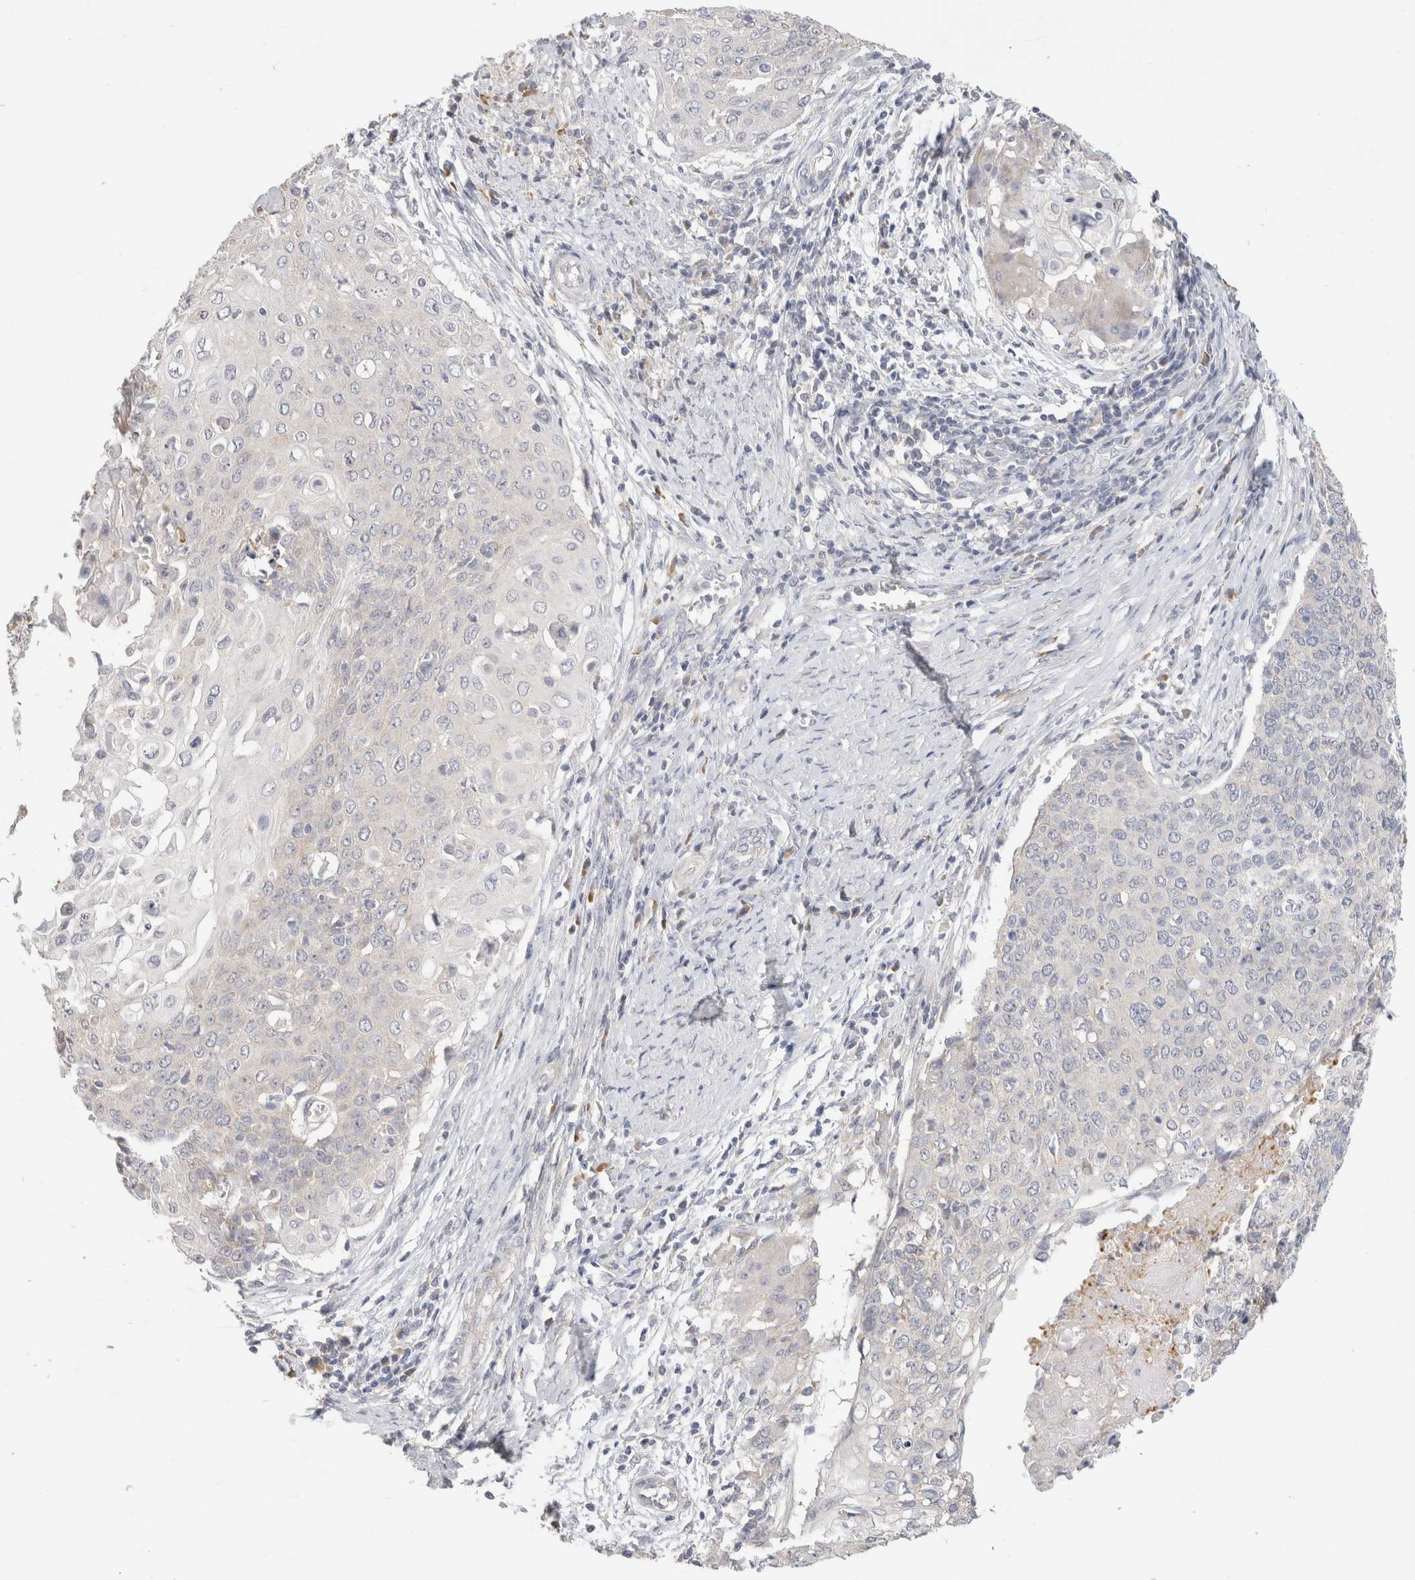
{"staining": {"intensity": "negative", "quantity": "none", "location": "none"}, "tissue": "cervical cancer", "cell_type": "Tumor cells", "image_type": "cancer", "snomed": [{"axis": "morphology", "description": "Squamous cell carcinoma, NOS"}, {"axis": "topography", "description": "Cervix"}], "caption": "A high-resolution micrograph shows IHC staining of cervical cancer, which displays no significant expression in tumor cells. (DAB (3,3'-diaminobenzidine) IHC with hematoxylin counter stain).", "gene": "CHRM4", "patient": {"sex": "female", "age": 39}}